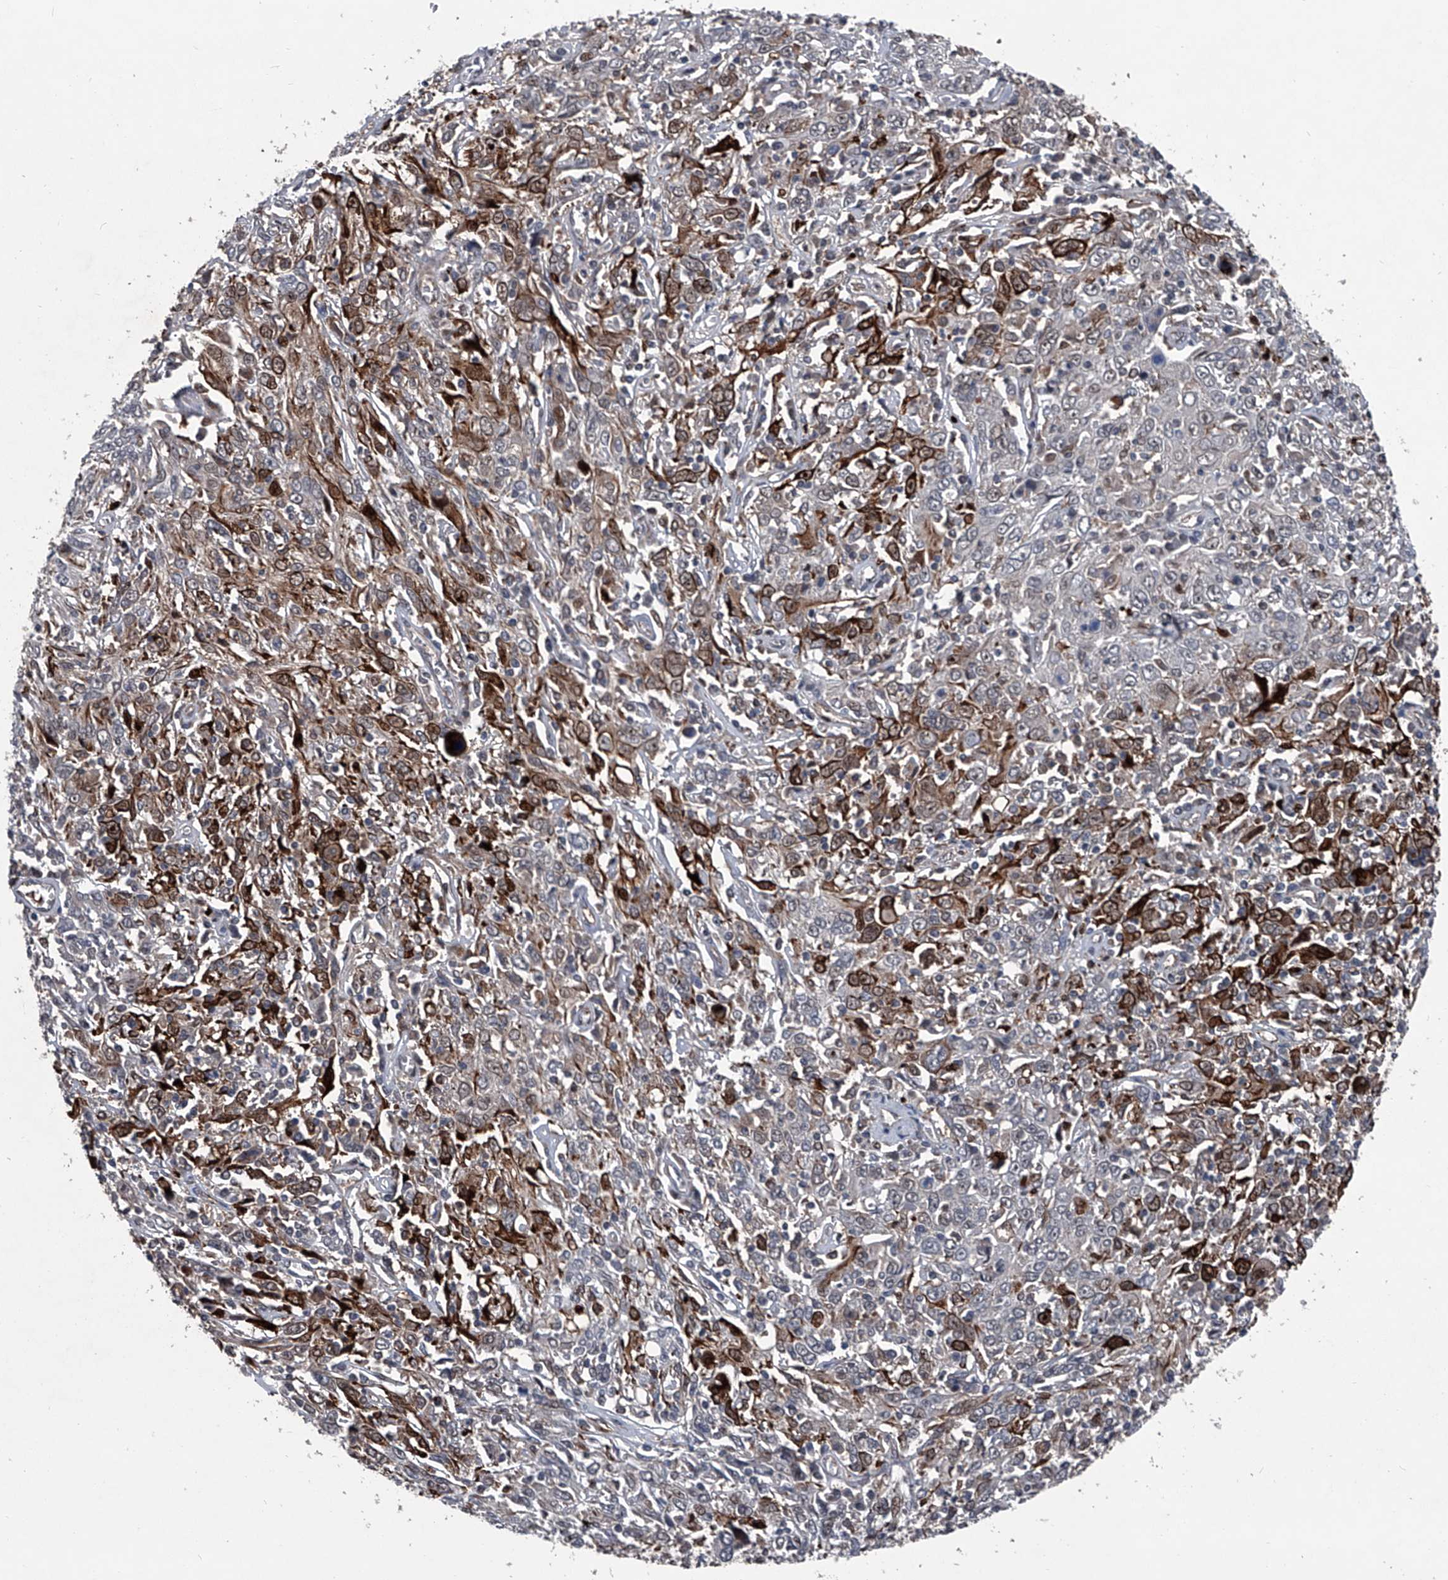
{"staining": {"intensity": "moderate", "quantity": "<25%", "location": "cytoplasmic/membranous,nuclear"}, "tissue": "cervical cancer", "cell_type": "Tumor cells", "image_type": "cancer", "snomed": [{"axis": "morphology", "description": "Squamous cell carcinoma, NOS"}, {"axis": "topography", "description": "Cervix"}], "caption": "There is low levels of moderate cytoplasmic/membranous and nuclear staining in tumor cells of squamous cell carcinoma (cervical), as demonstrated by immunohistochemical staining (brown color).", "gene": "MAPKAP1", "patient": {"sex": "female", "age": 46}}